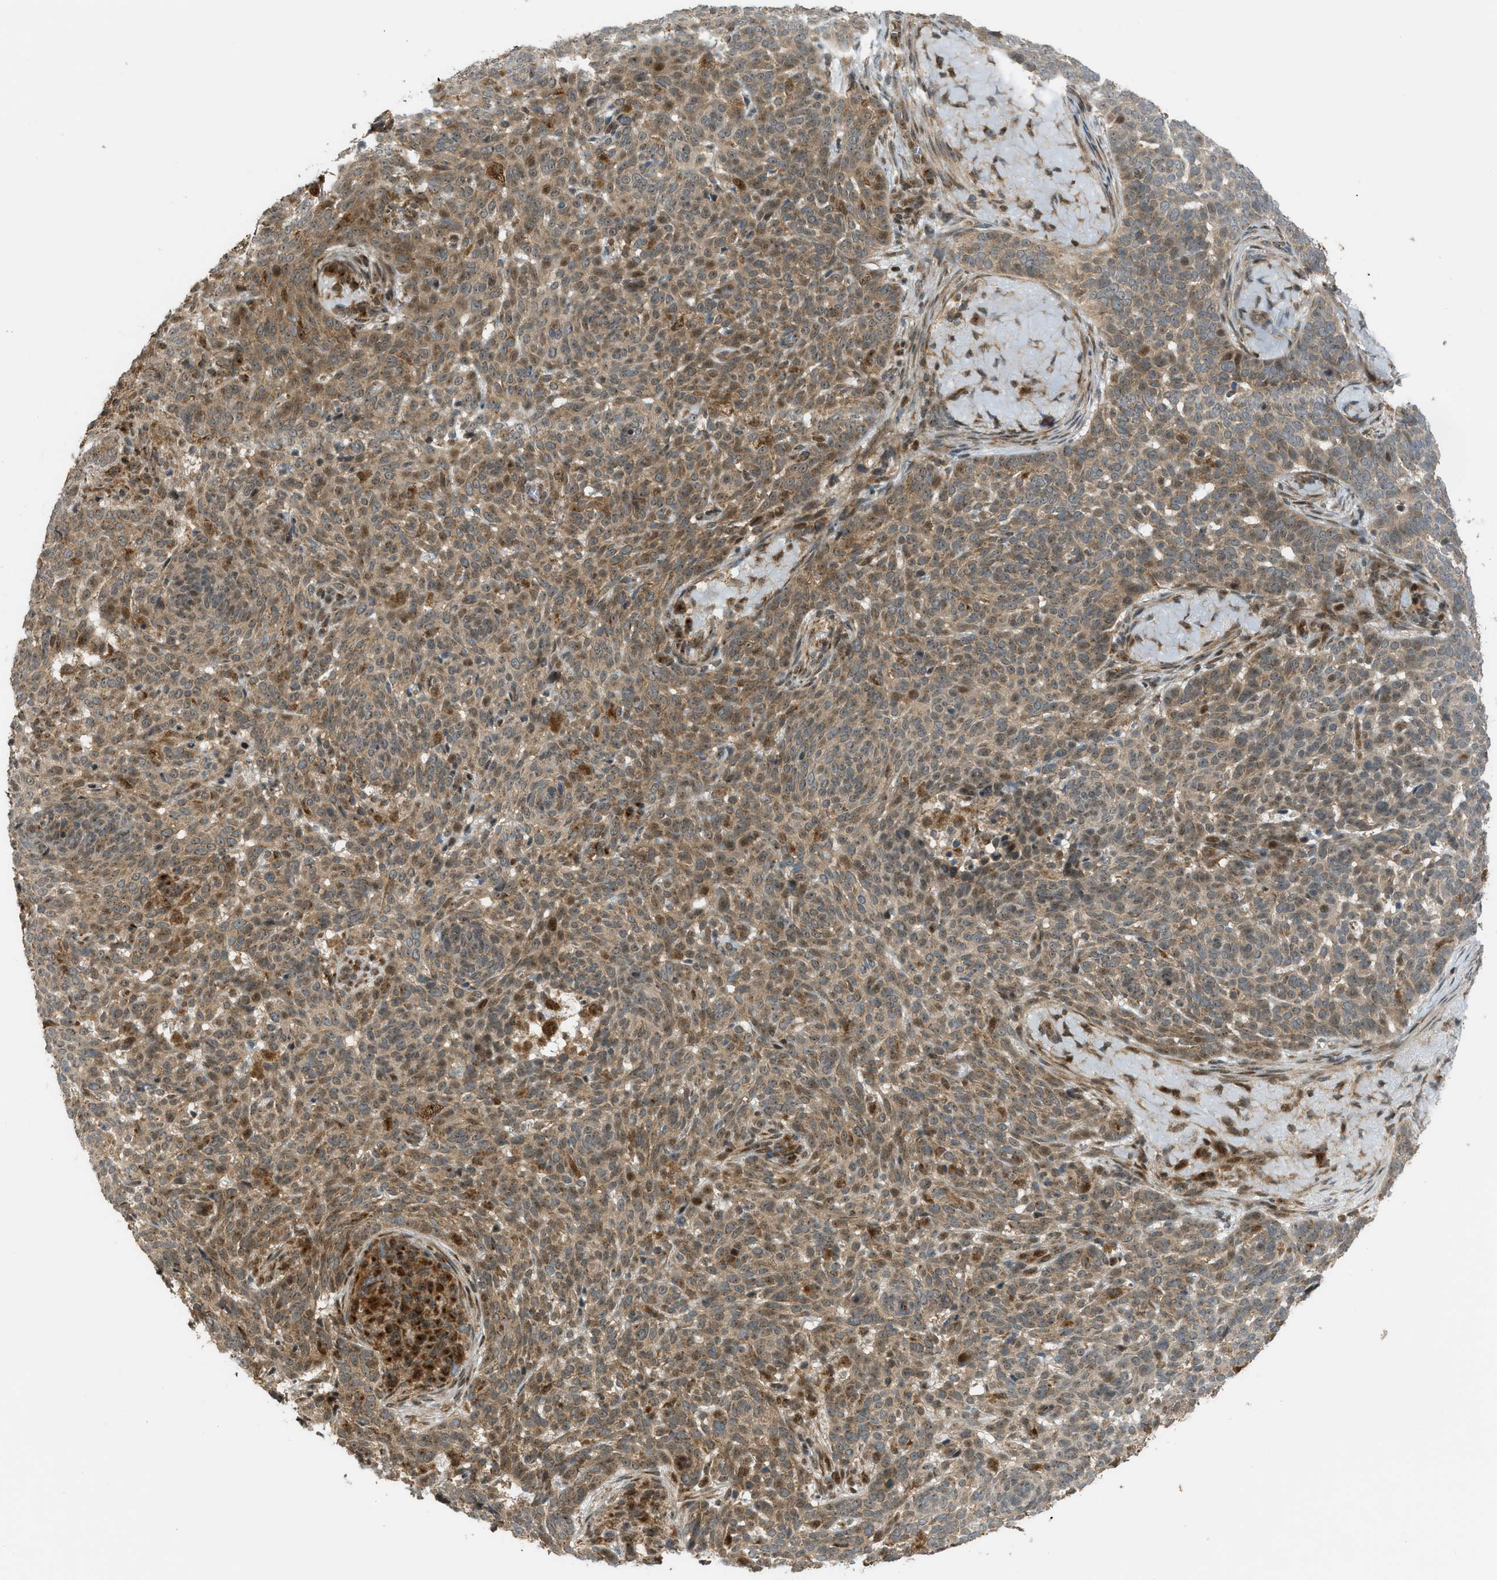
{"staining": {"intensity": "moderate", "quantity": ">75%", "location": "cytoplasmic/membranous,nuclear"}, "tissue": "skin cancer", "cell_type": "Tumor cells", "image_type": "cancer", "snomed": [{"axis": "morphology", "description": "Basal cell carcinoma"}, {"axis": "topography", "description": "Skin"}], "caption": "Protein positivity by immunohistochemistry (IHC) shows moderate cytoplasmic/membranous and nuclear positivity in about >75% of tumor cells in basal cell carcinoma (skin).", "gene": "CCDC186", "patient": {"sex": "male", "age": 85}}